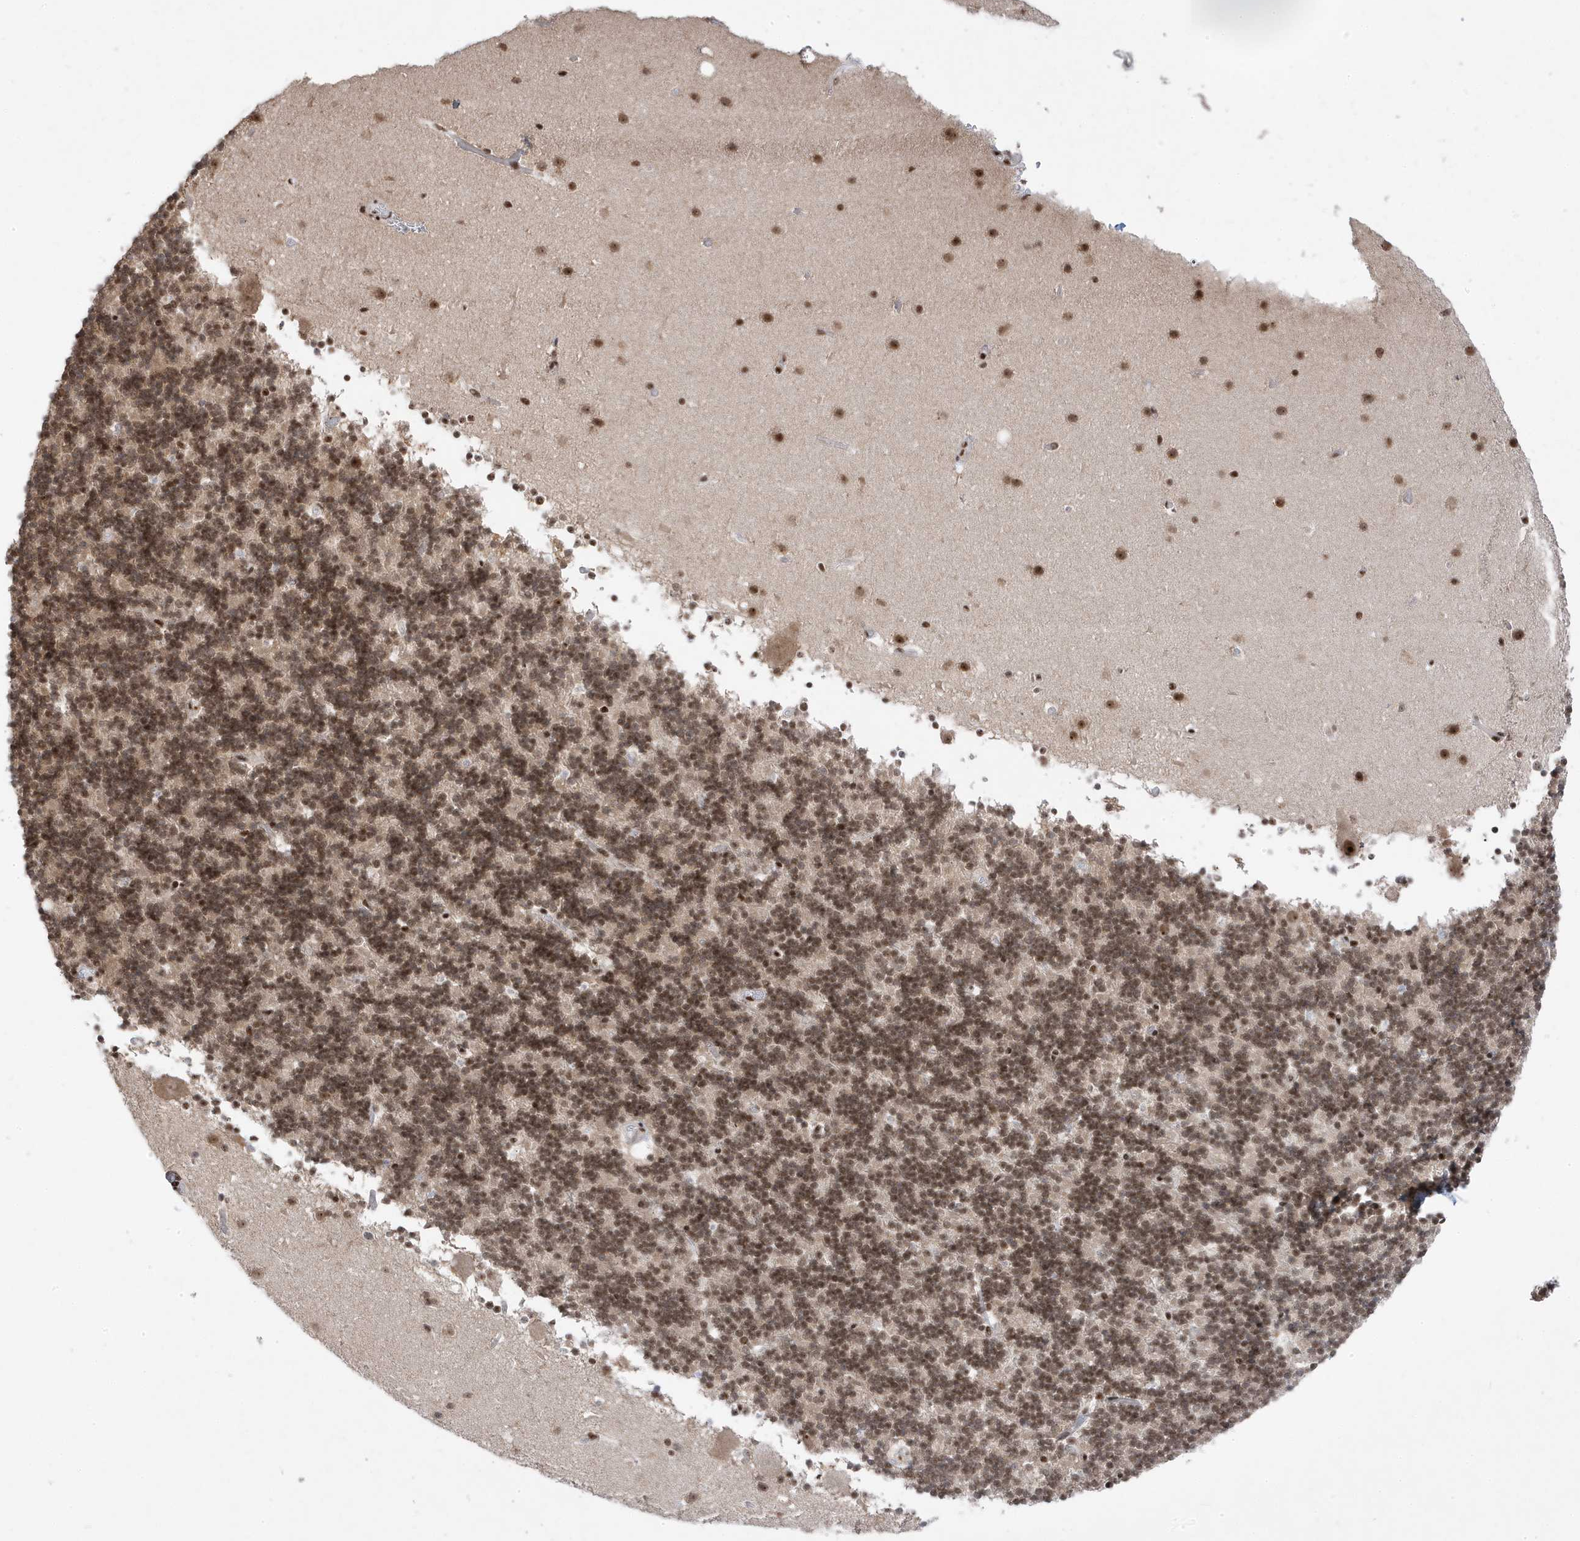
{"staining": {"intensity": "moderate", "quantity": ">75%", "location": "nuclear"}, "tissue": "cerebellum", "cell_type": "Cells in granular layer", "image_type": "normal", "snomed": [{"axis": "morphology", "description": "Normal tissue, NOS"}, {"axis": "topography", "description": "Cerebellum"}], "caption": "An immunohistochemistry (IHC) photomicrograph of benign tissue is shown. Protein staining in brown shows moderate nuclear positivity in cerebellum within cells in granular layer. The staining was performed using DAB (3,3'-diaminobenzidine) to visualize the protein expression in brown, while the nuclei were stained in blue with hematoxylin (Magnification: 20x).", "gene": "MTREX", "patient": {"sex": "male", "age": 57}}